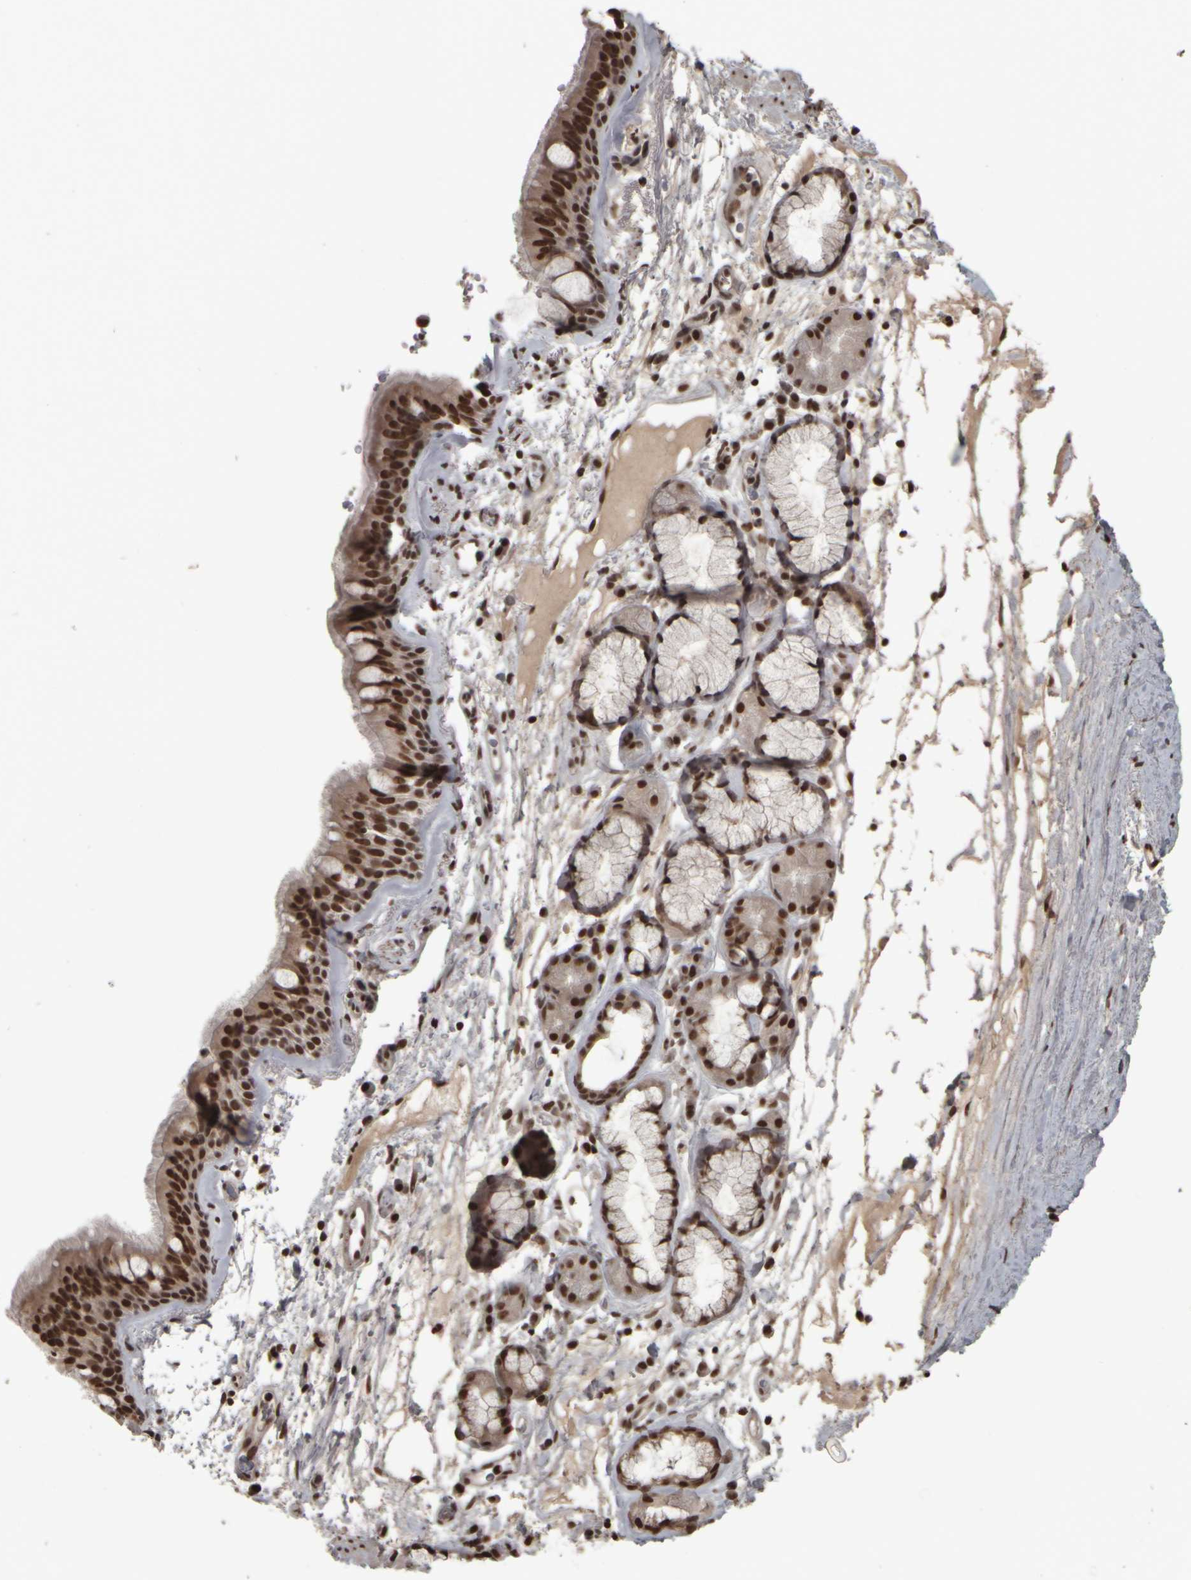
{"staining": {"intensity": "strong", "quantity": ">75%", "location": "cytoplasmic/membranous,nuclear"}, "tissue": "bronchus", "cell_type": "Respiratory epithelial cells", "image_type": "normal", "snomed": [{"axis": "morphology", "description": "Normal tissue, NOS"}, {"axis": "topography", "description": "Cartilage tissue"}], "caption": "Immunohistochemistry (DAB (3,3'-diaminobenzidine)) staining of unremarkable human bronchus demonstrates strong cytoplasmic/membranous,nuclear protein expression in approximately >75% of respiratory epithelial cells.", "gene": "ZFHX4", "patient": {"sex": "female", "age": 63}}